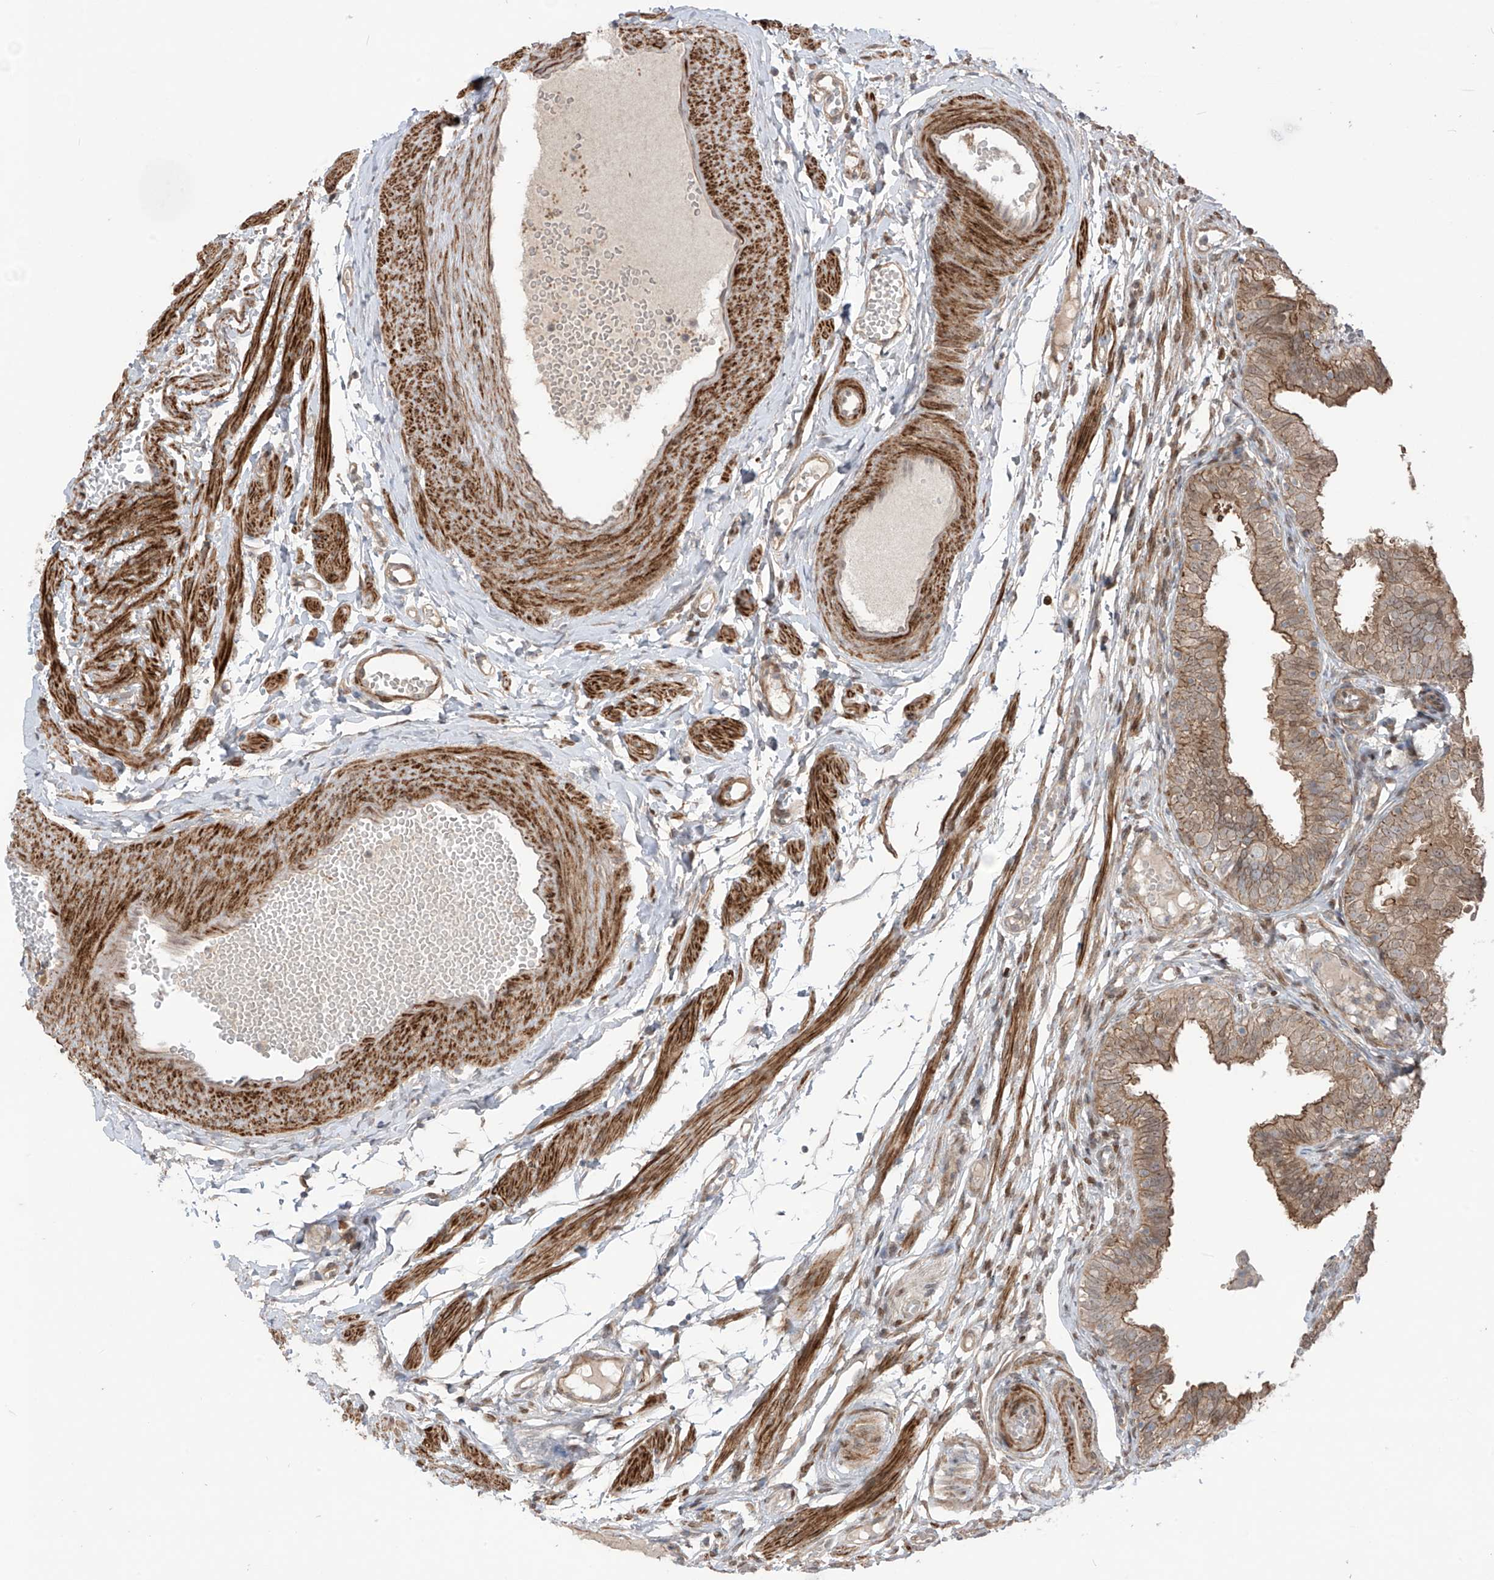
{"staining": {"intensity": "moderate", "quantity": ">75%", "location": "cytoplasmic/membranous"}, "tissue": "fallopian tube", "cell_type": "Glandular cells", "image_type": "normal", "snomed": [{"axis": "morphology", "description": "Normal tissue, NOS"}, {"axis": "topography", "description": "Fallopian tube"}], "caption": "Protein staining exhibits moderate cytoplasmic/membranous positivity in approximately >75% of glandular cells in normal fallopian tube.", "gene": "LRRC74A", "patient": {"sex": "female", "age": 35}}